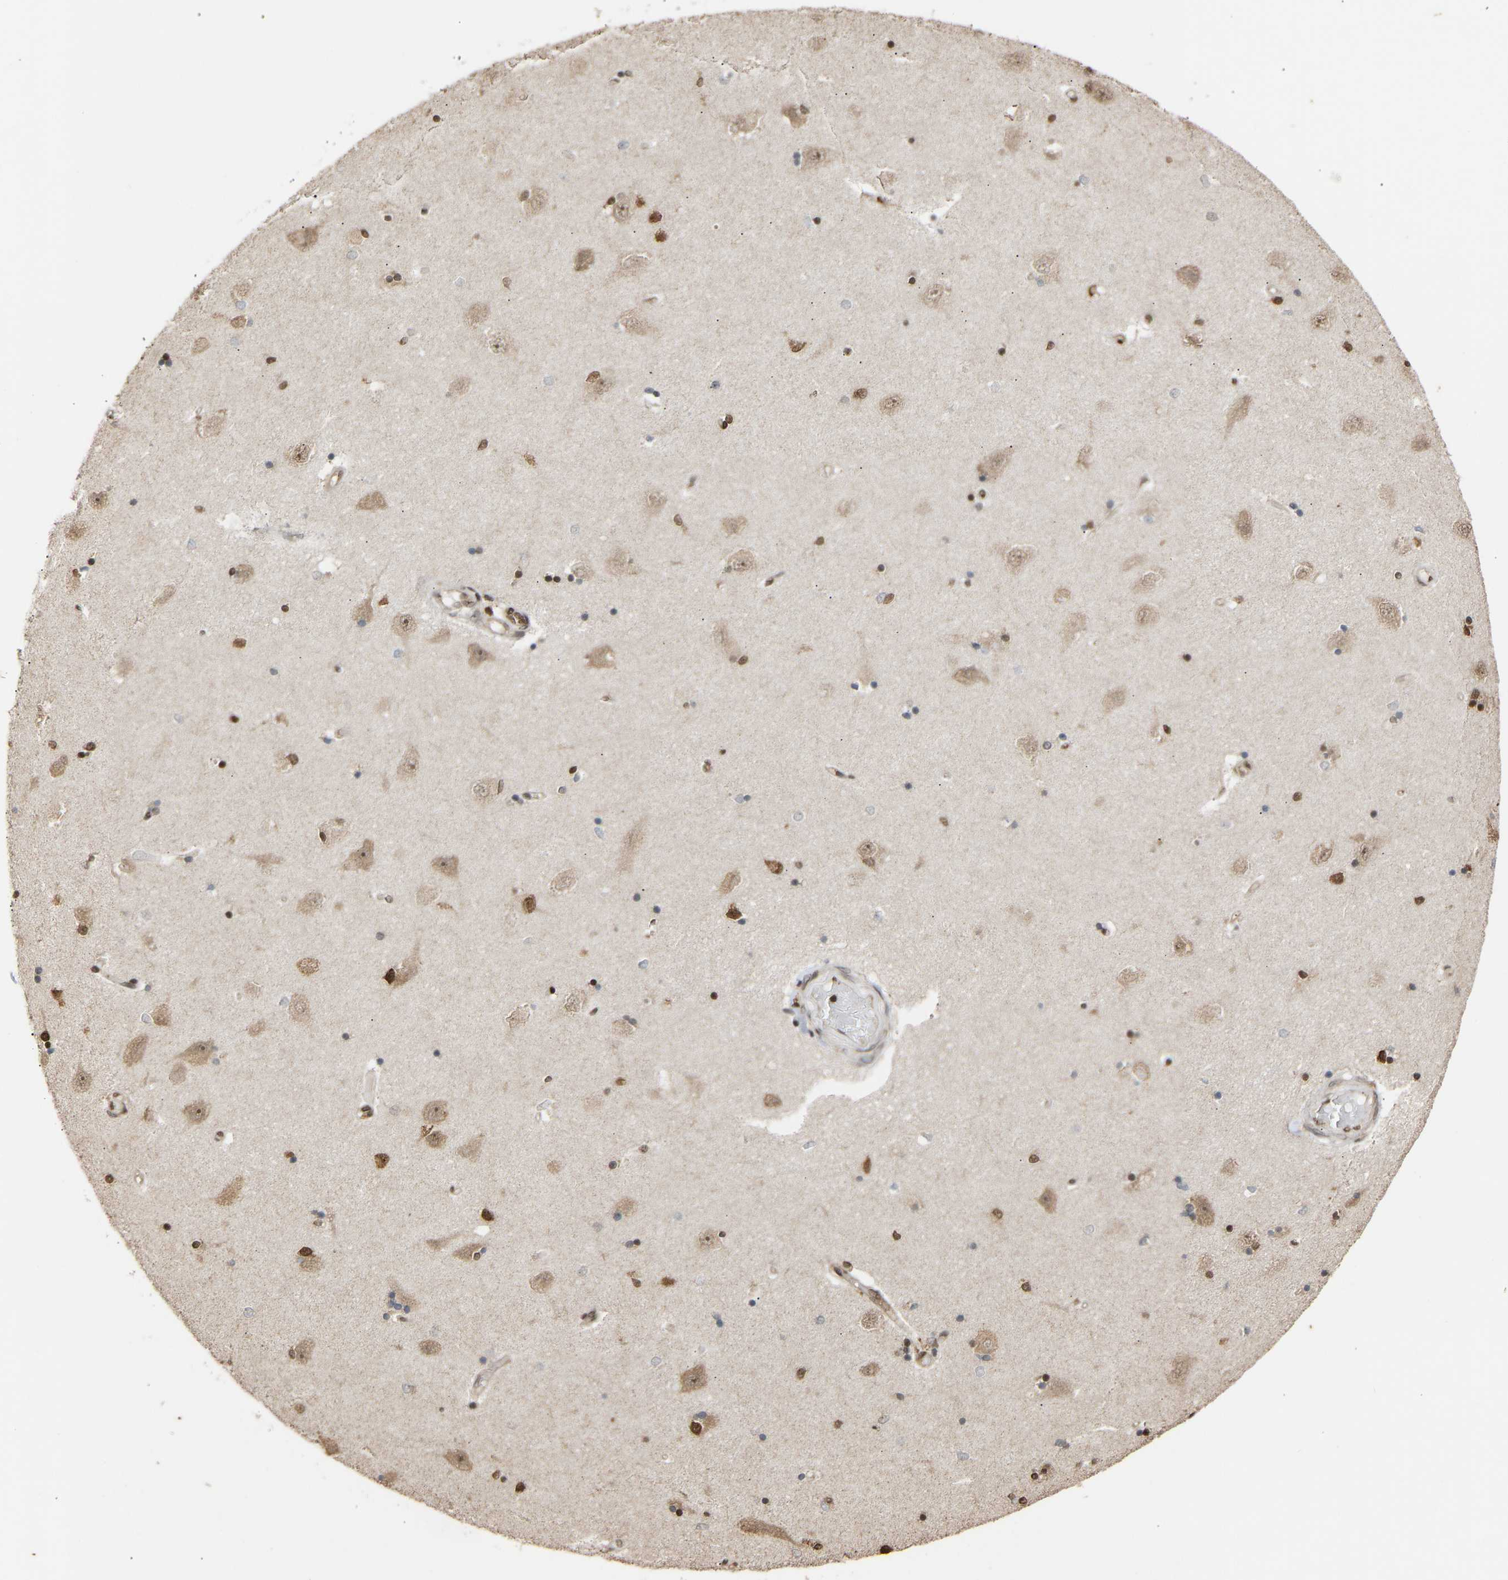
{"staining": {"intensity": "moderate", "quantity": ">75%", "location": "nuclear"}, "tissue": "hippocampus", "cell_type": "Glial cells", "image_type": "normal", "snomed": [{"axis": "morphology", "description": "Normal tissue, NOS"}, {"axis": "topography", "description": "Hippocampus"}], "caption": "DAB immunohistochemical staining of normal hippocampus demonstrates moderate nuclear protein positivity in approximately >75% of glial cells.", "gene": "ALYREF", "patient": {"sex": "male", "age": 45}}